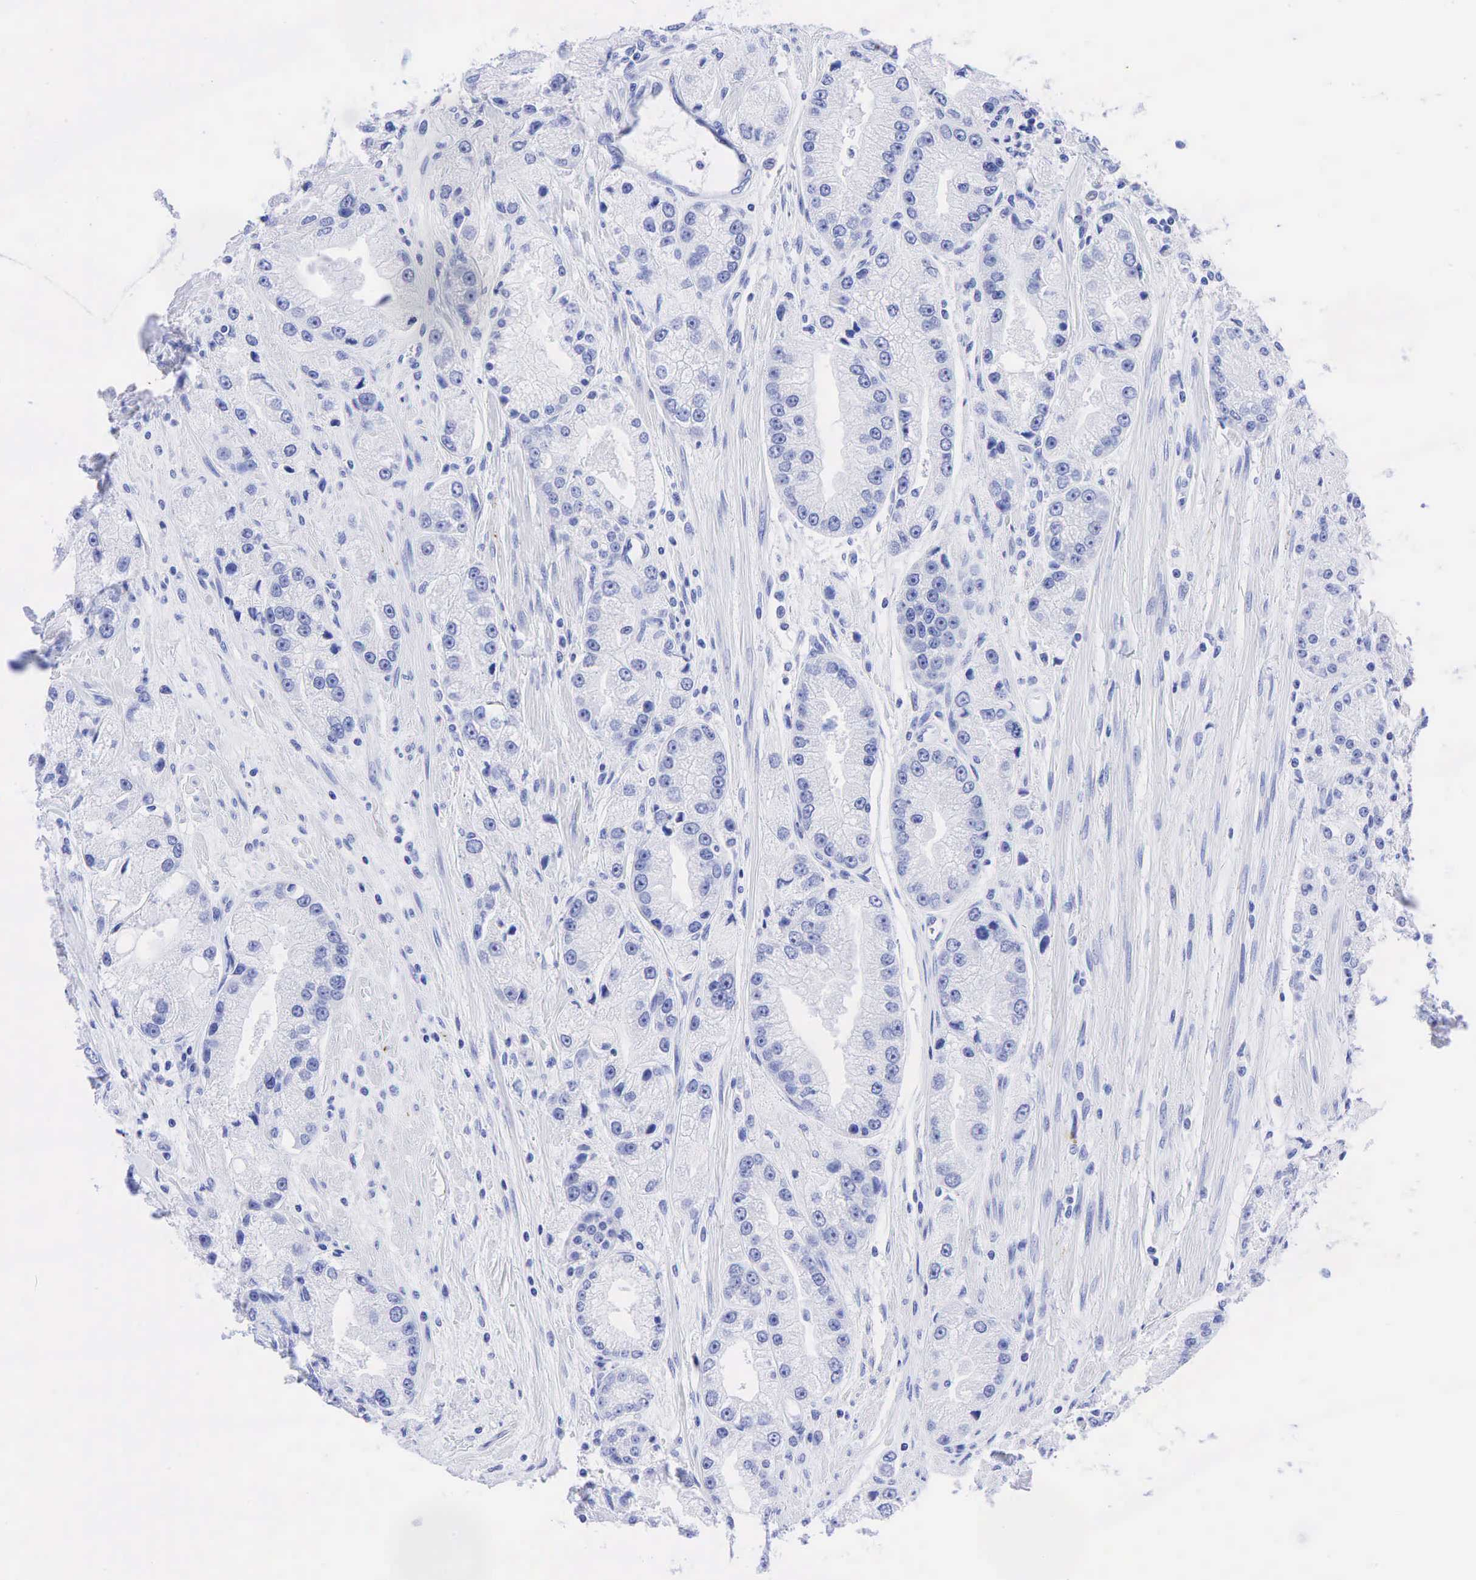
{"staining": {"intensity": "negative", "quantity": "none", "location": "none"}, "tissue": "prostate cancer", "cell_type": "Tumor cells", "image_type": "cancer", "snomed": [{"axis": "morphology", "description": "Adenocarcinoma, Medium grade"}, {"axis": "topography", "description": "Prostate"}], "caption": "Immunohistochemistry (IHC) of prostate cancer (adenocarcinoma (medium-grade)) shows no expression in tumor cells.", "gene": "CHGA", "patient": {"sex": "male", "age": 72}}